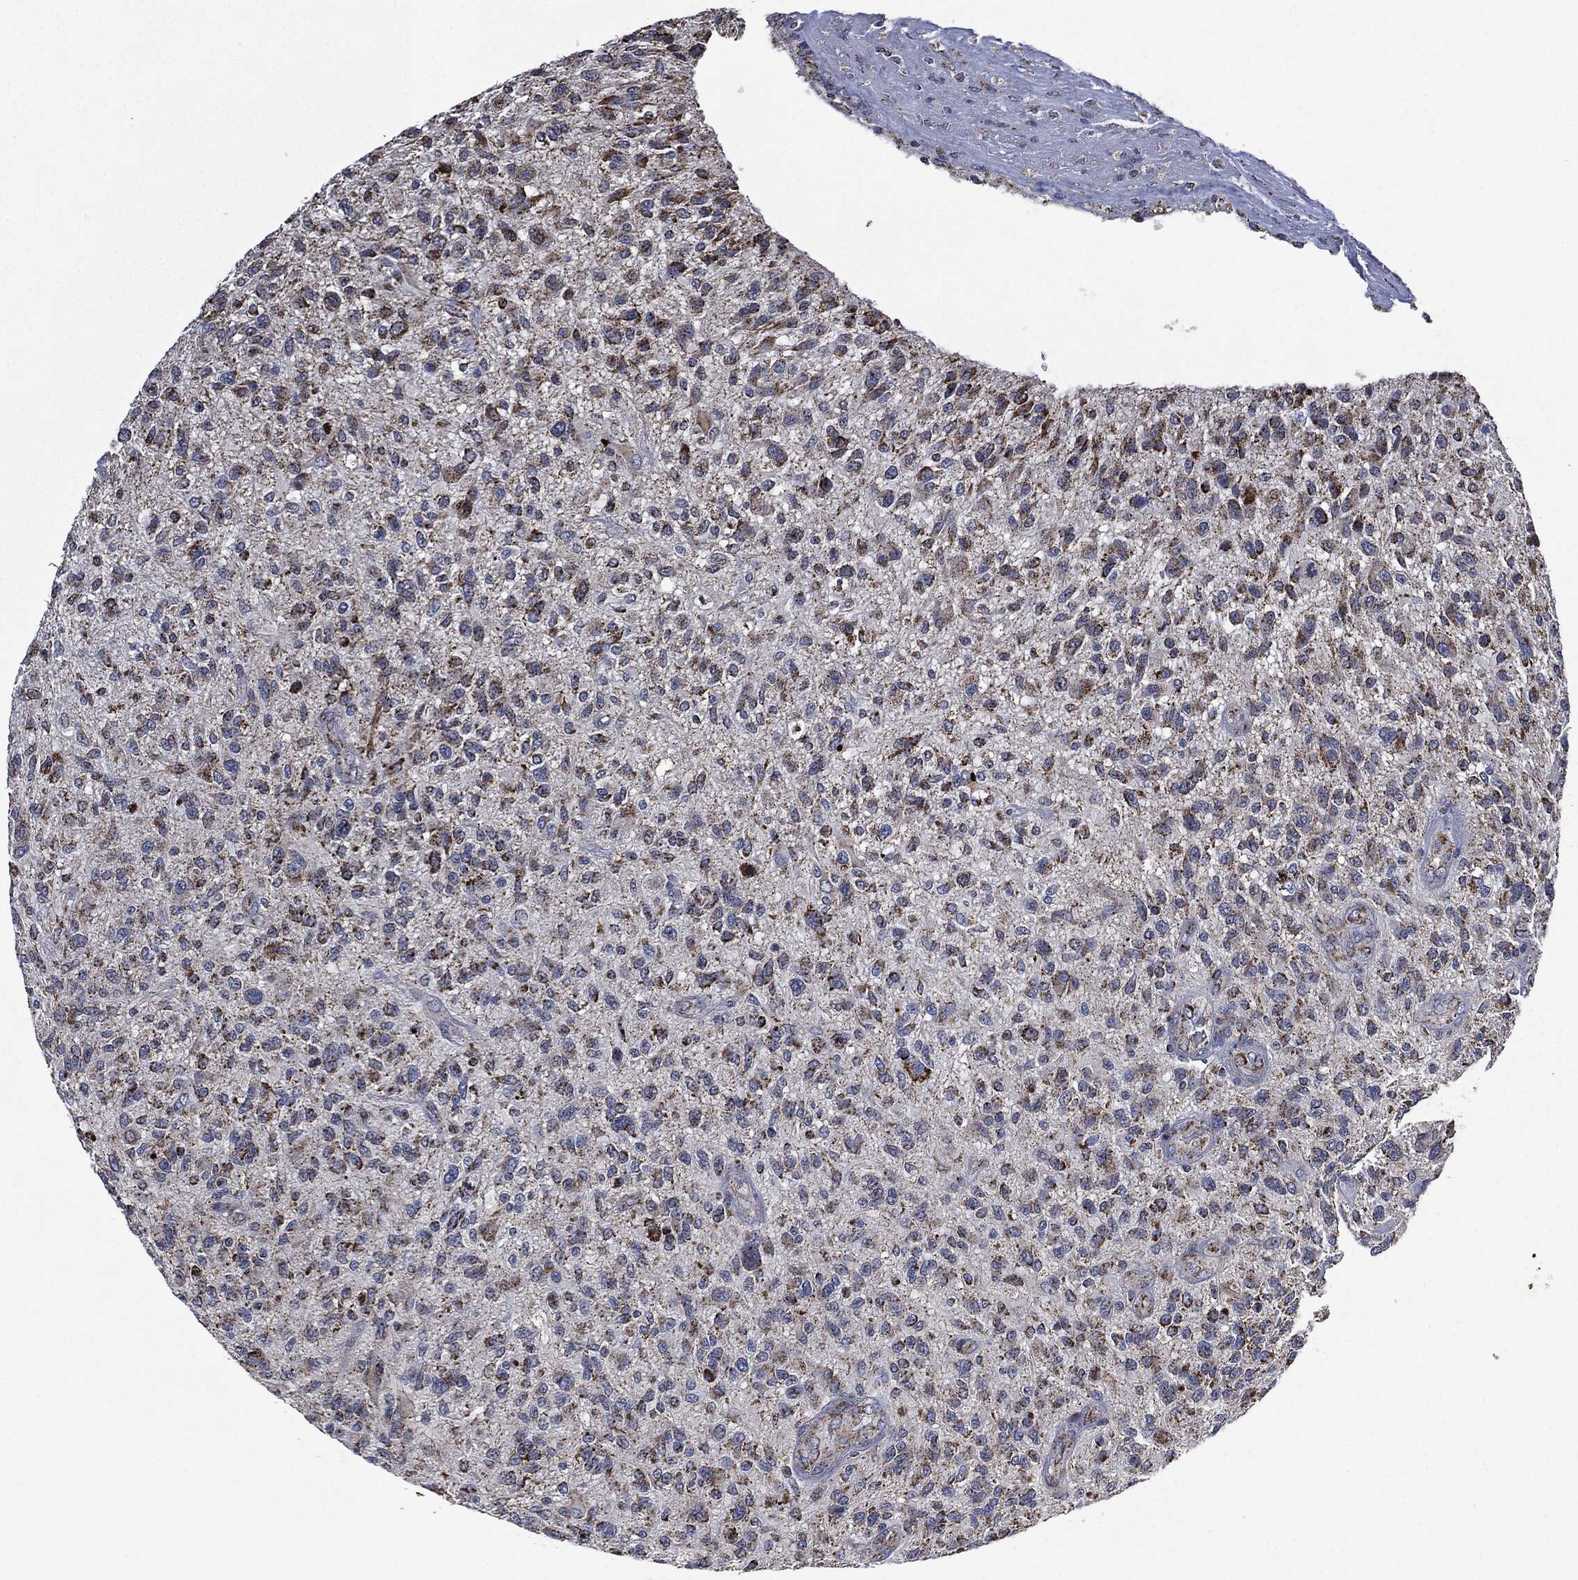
{"staining": {"intensity": "strong", "quantity": "25%-75%", "location": "cytoplasmic/membranous"}, "tissue": "glioma", "cell_type": "Tumor cells", "image_type": "cancer", "snomed": [{"axis": "morphology", "description": "Glioma, malignant, High grade"}, {"axis": "topography", "description": "Brain"}], "caption": "A high-resolution histopathology image shows IHC staining of glioma, which reveals strong cytoplasmic/membranous staining in about 25%-75% of tumor cells.", "gene": "RYK", "patient": {"sex": "male", "age": 47}}